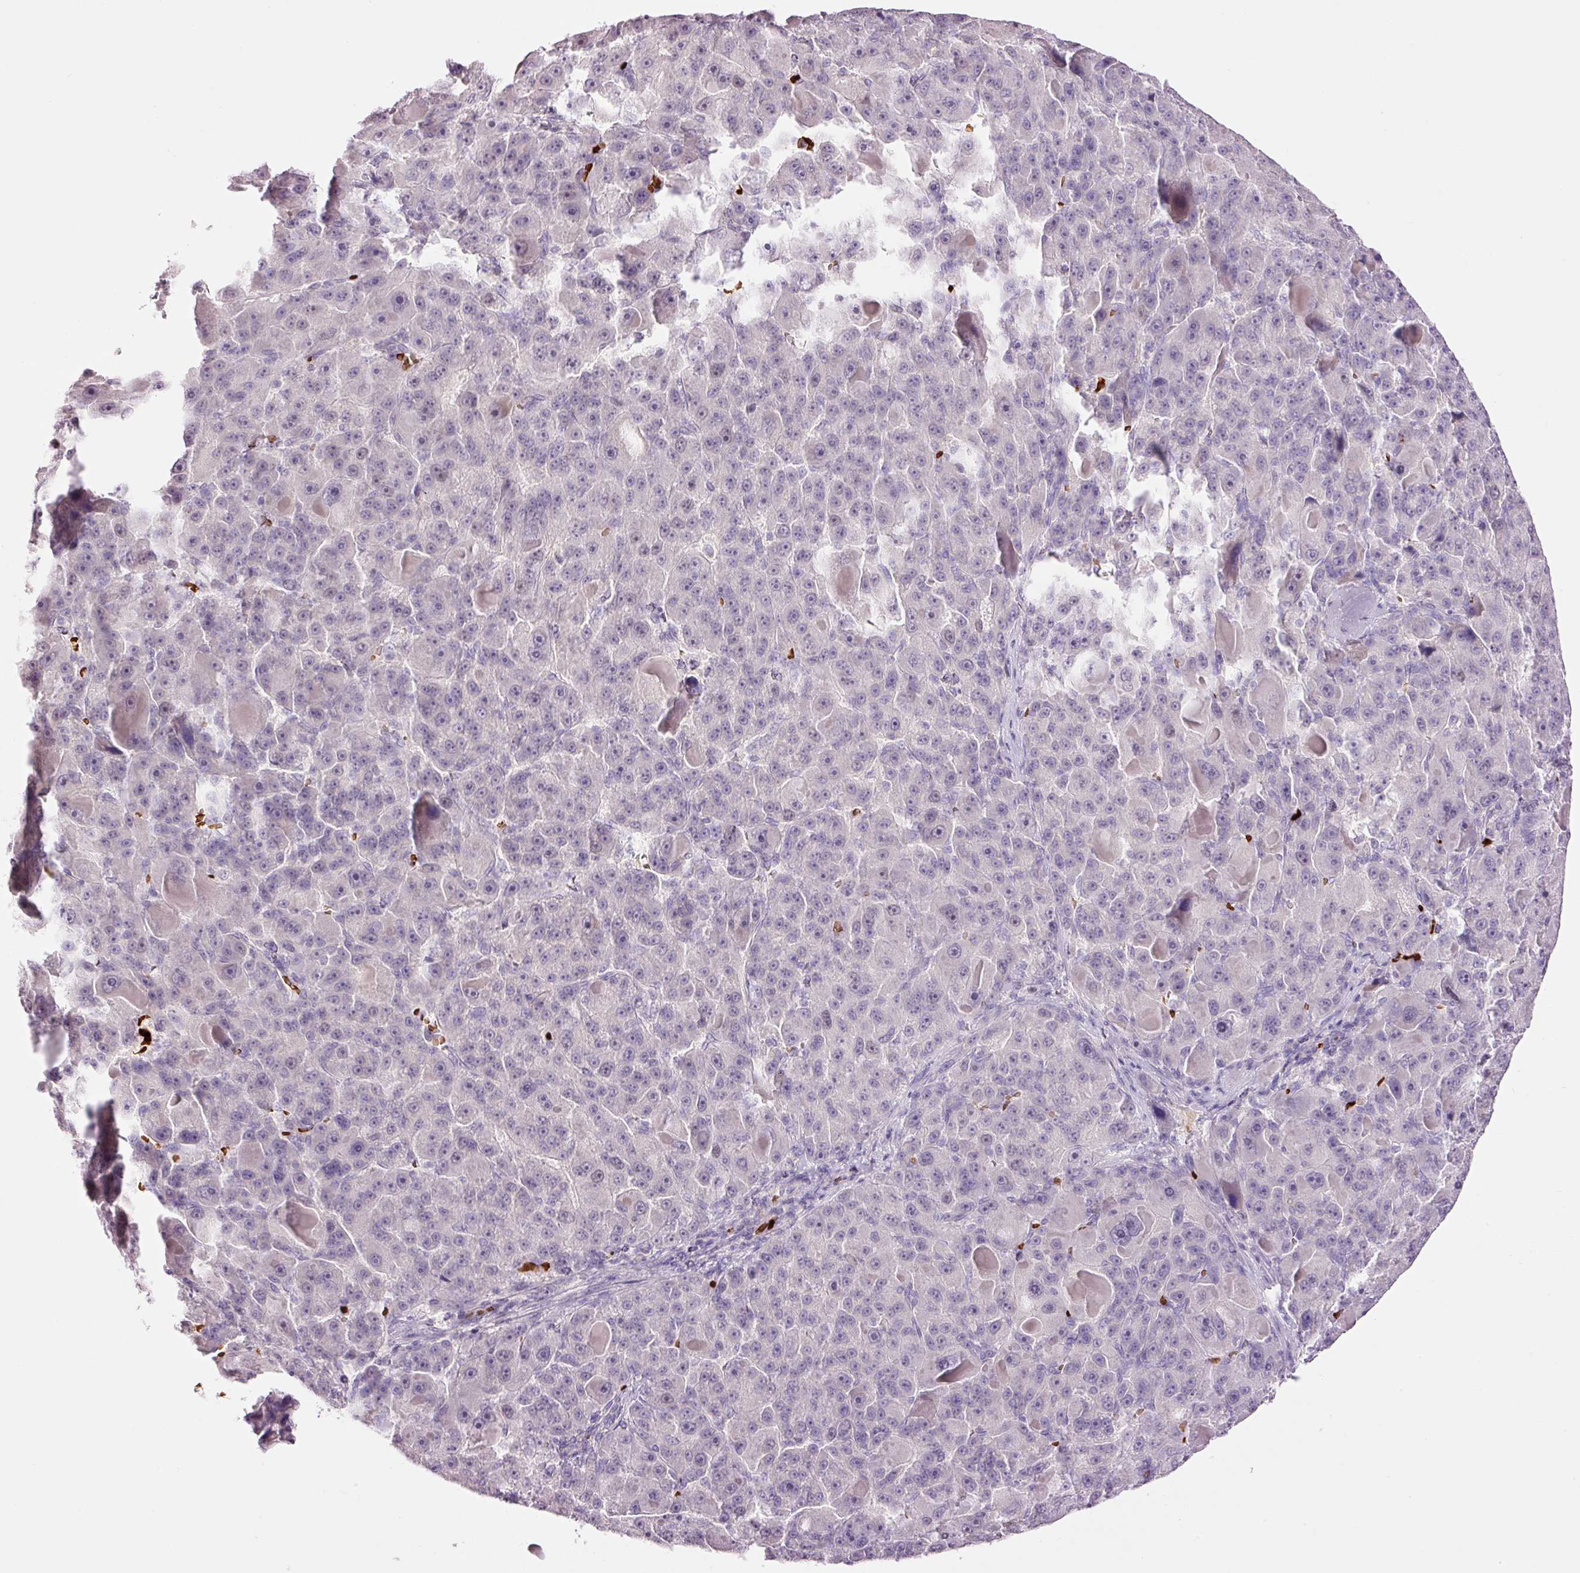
{"staining": {"intensity": "negative", "quantity": "none", "location": "none"}, "tissue": "liver cancer", "cell_type": "Tumor cells", "image_type": "cancer", "snomed": [{"axis": "morphology", "description": "Carcinoma, Hepatocellular, NOS"}, {"axis": "topography", "description": "Liver"}], "caption": "The photomicrograph reveals no significant expression in tumor cells of liver cancer (hepatocellular carcinoma). Brightfield microscopy of immunohistochemistry stained with DAB (brown) and hematoxylin (blue), captured at high magnification.", "gene": "LY6G6D", "patient": {"sex": "male", "age": 76}}